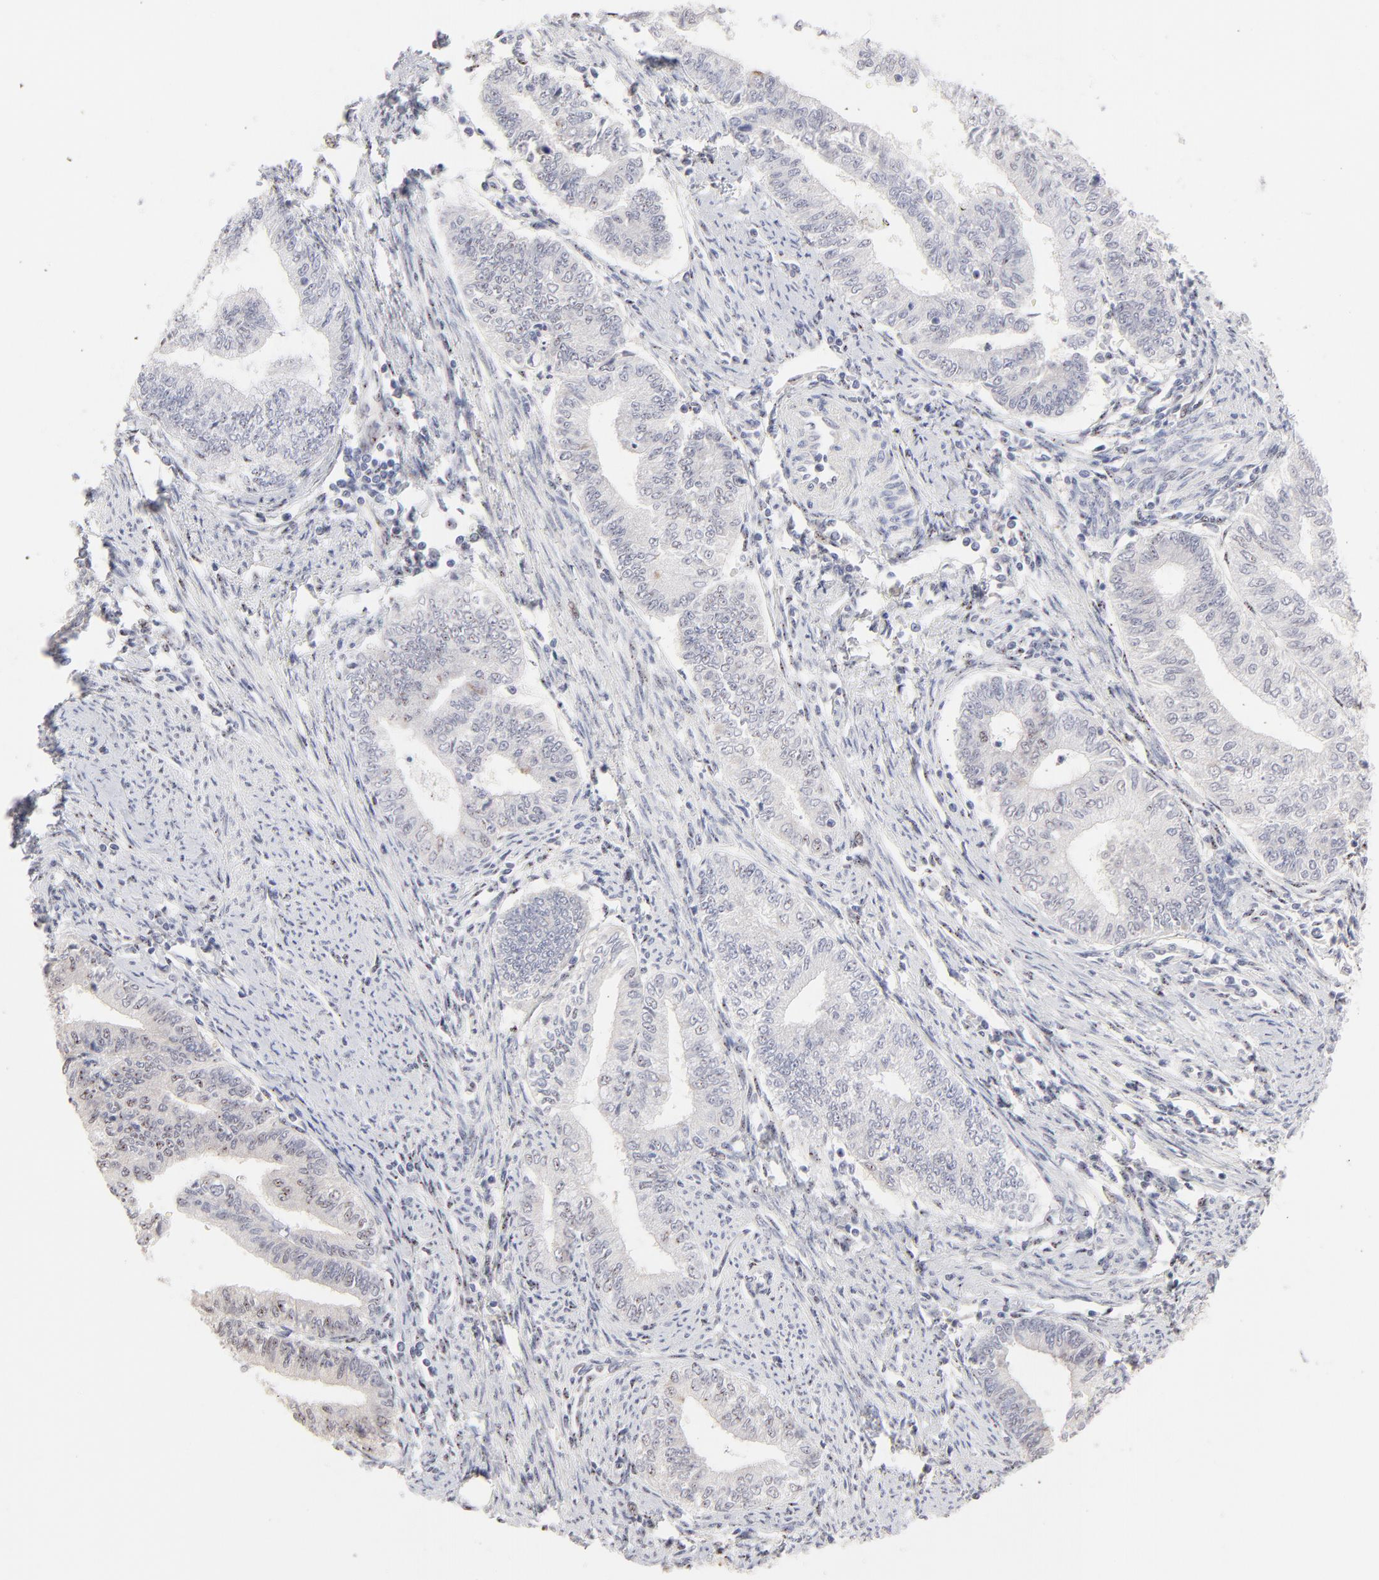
{"staining": {"intensity": "strong", "quantity": "<25%", "location": "nuclear"}, "tissue": "endometrial cancer", "cell_type": "Tumor cells", "image_type": "cancer", "snomed": [{"axis": "morphology", "description": "Adenocarcinoma, NOS"}, {"axis": "topography", "description": "Endometrium"}], "caption": "High-power microscopy captured an IHC micrograph of adenocarcinoma (endometrial), revealing strong nuclear positivity in about <25% of tumor cells.", "gene": "STAT3", "patient": {"sex": "female", "age": 66}}